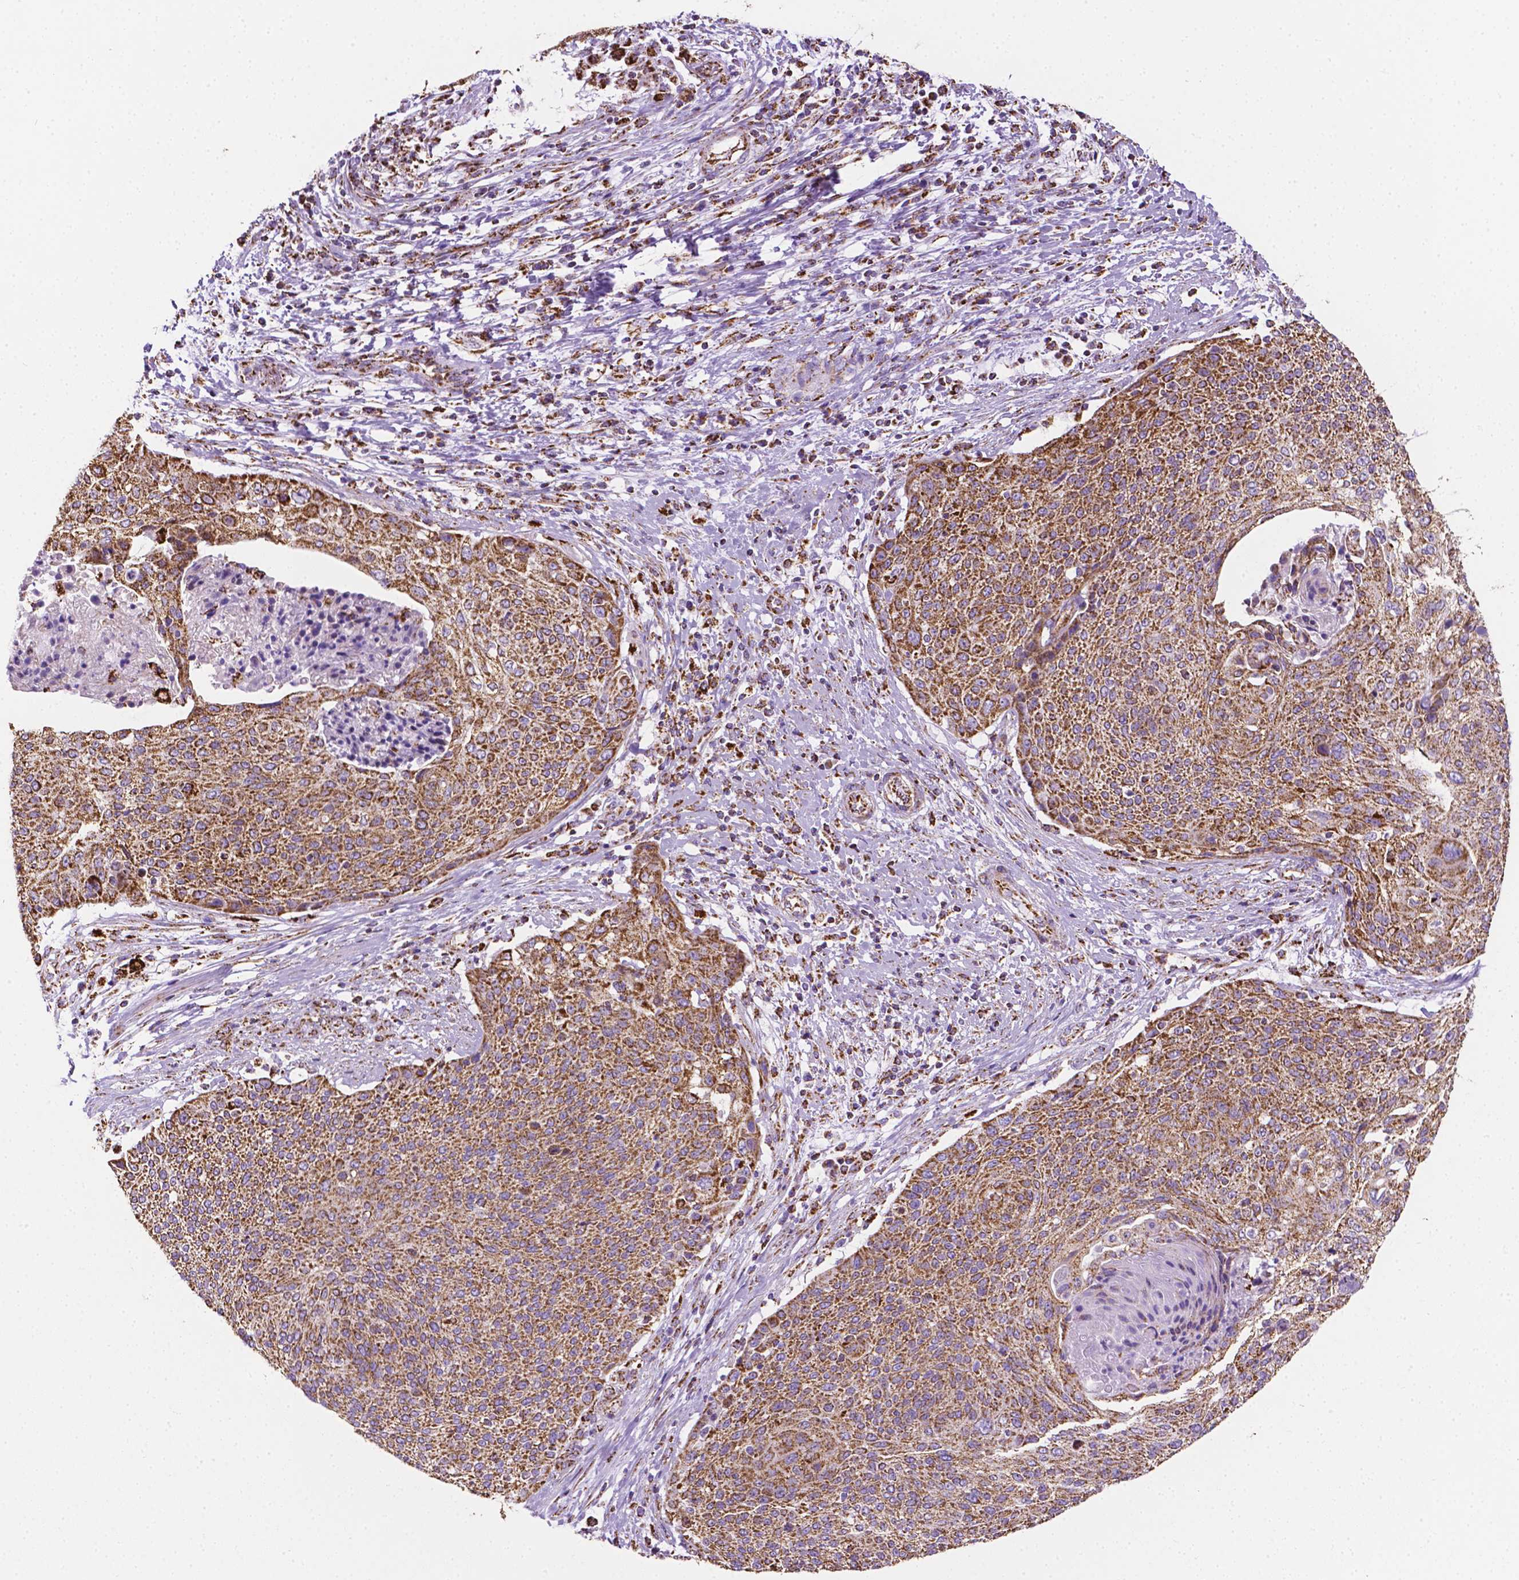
{"staining": {"intensity": "moderate", "quantity": ">75%", "location": "cytoplasmic/membranous"}, "tissue": "cervical cancer", "cell_type": "Tumor cells", "image_type": "cancer", "snomed": [{"axis": "morphology", "description": "Squamous cell carcinoma, NOS"}, {"axis": "topography", "description": "Cervix"}], "caption": "Protein staining of cervical cancer (squamous cell carcinoma) tissue displays moderate cytoplasmic/membranous positivity in about >75% of tumor cells. The staining was performed using DAB (3,3'-diaminobenzidine), with brown indicating positive protein expression. Nuclei are stained blue with hematoxylin.", "gene": "RMDN3", "patient": {"sex": "female", "age": 31}}